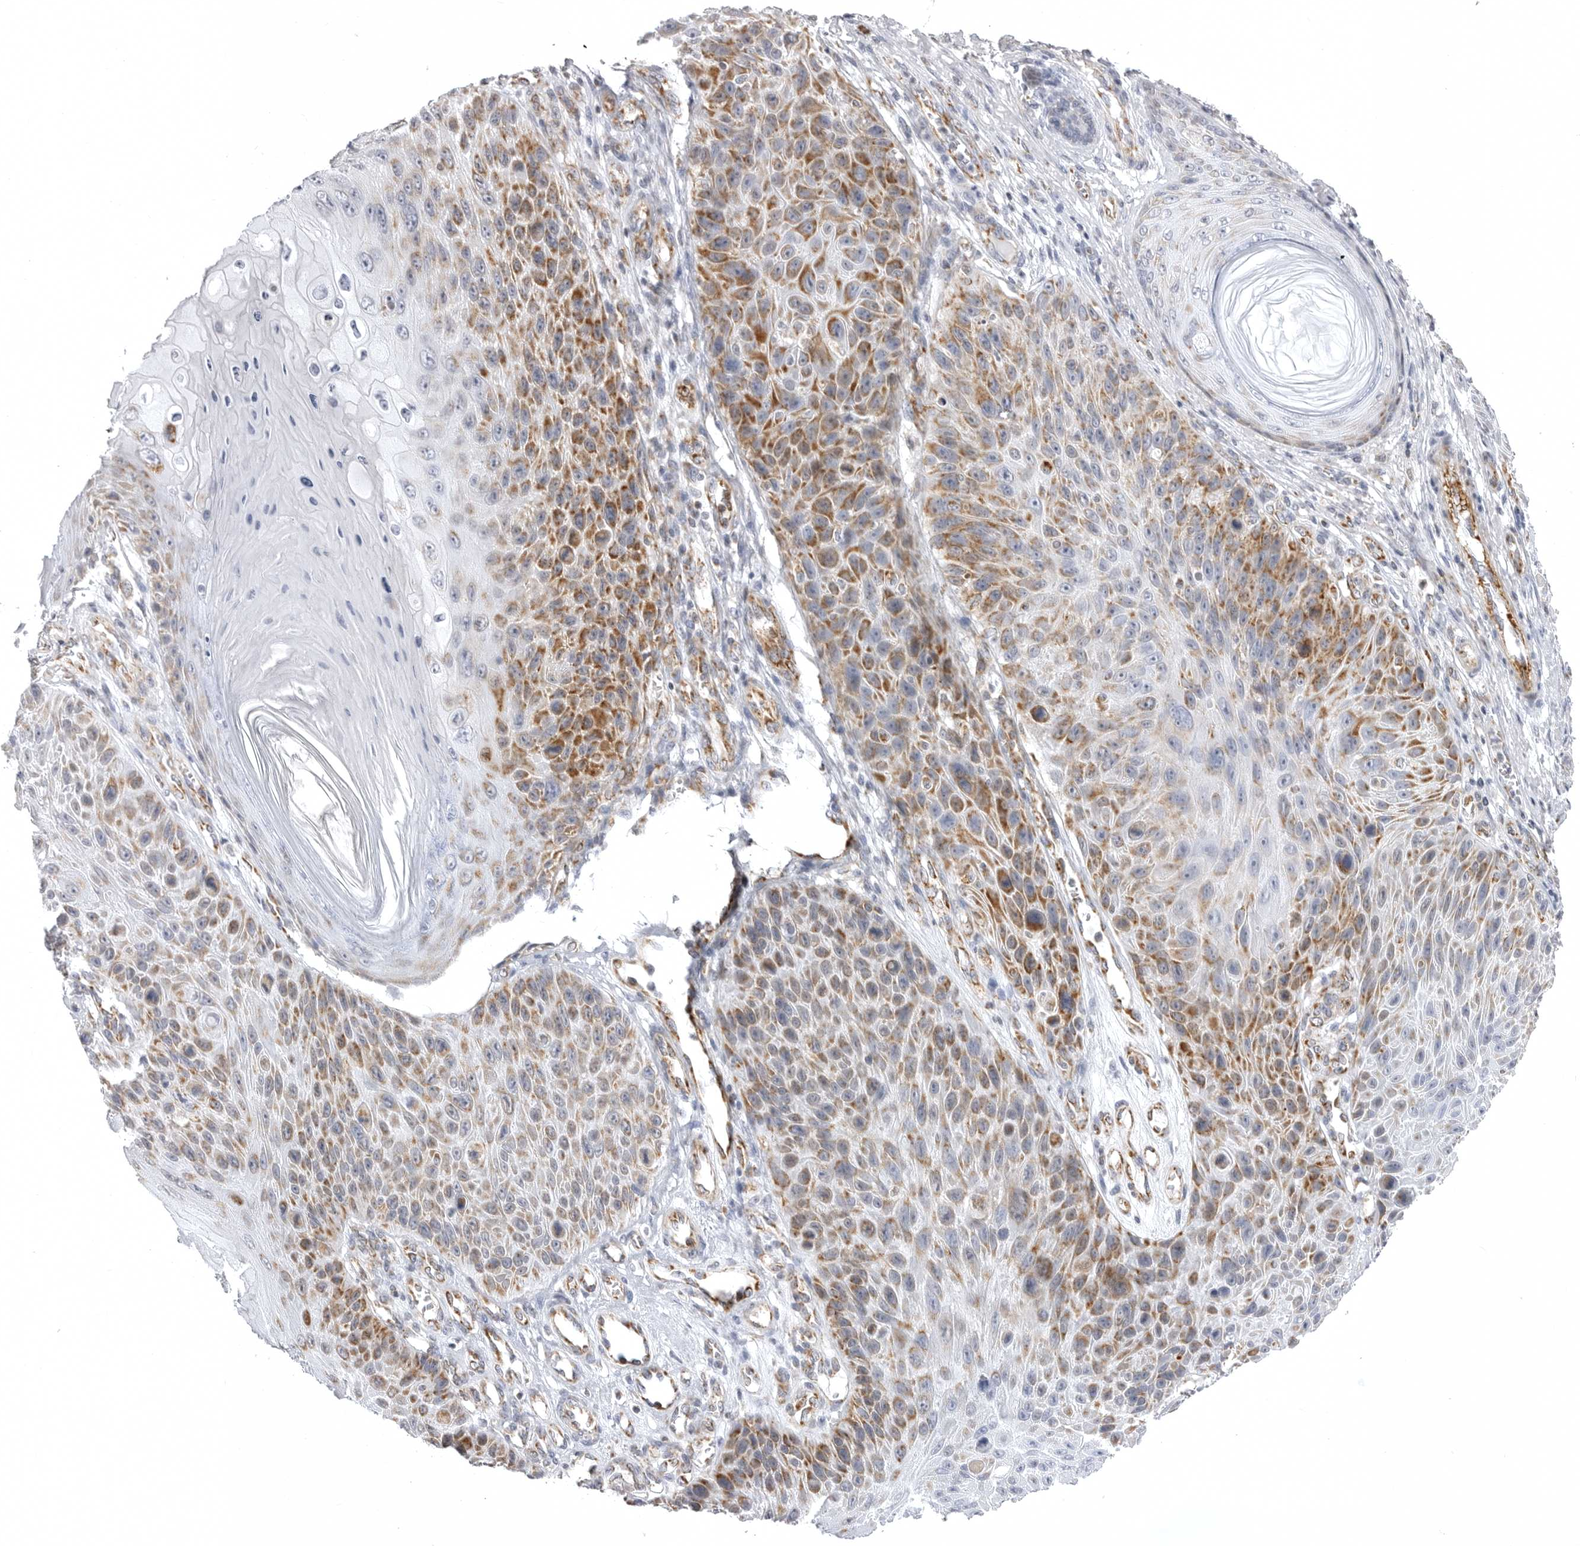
{"staining": {"intensity": "moderate", "quantity": "25%-75%", "location": "cytoplasmic/membranous"}, "tissue": "skin cancer", "cell_type": "Tumor cells", "image_type": "cancer", "snomed": [{"axis": "morphology", "description": "Squamous cell carcinoma, NOS"}, {"axis": "topography", "description": "Skin"}], "caption": "Immunohistochemistry (DAB) staining of human skin cancer (squamous cell carcinoma) reveals moderate cytoplasmic/membranous protein positivity in approximately 25%-75% of tumor cells.", "gene": "TUFM", "patient": {"sex": "female", "age": 88}}